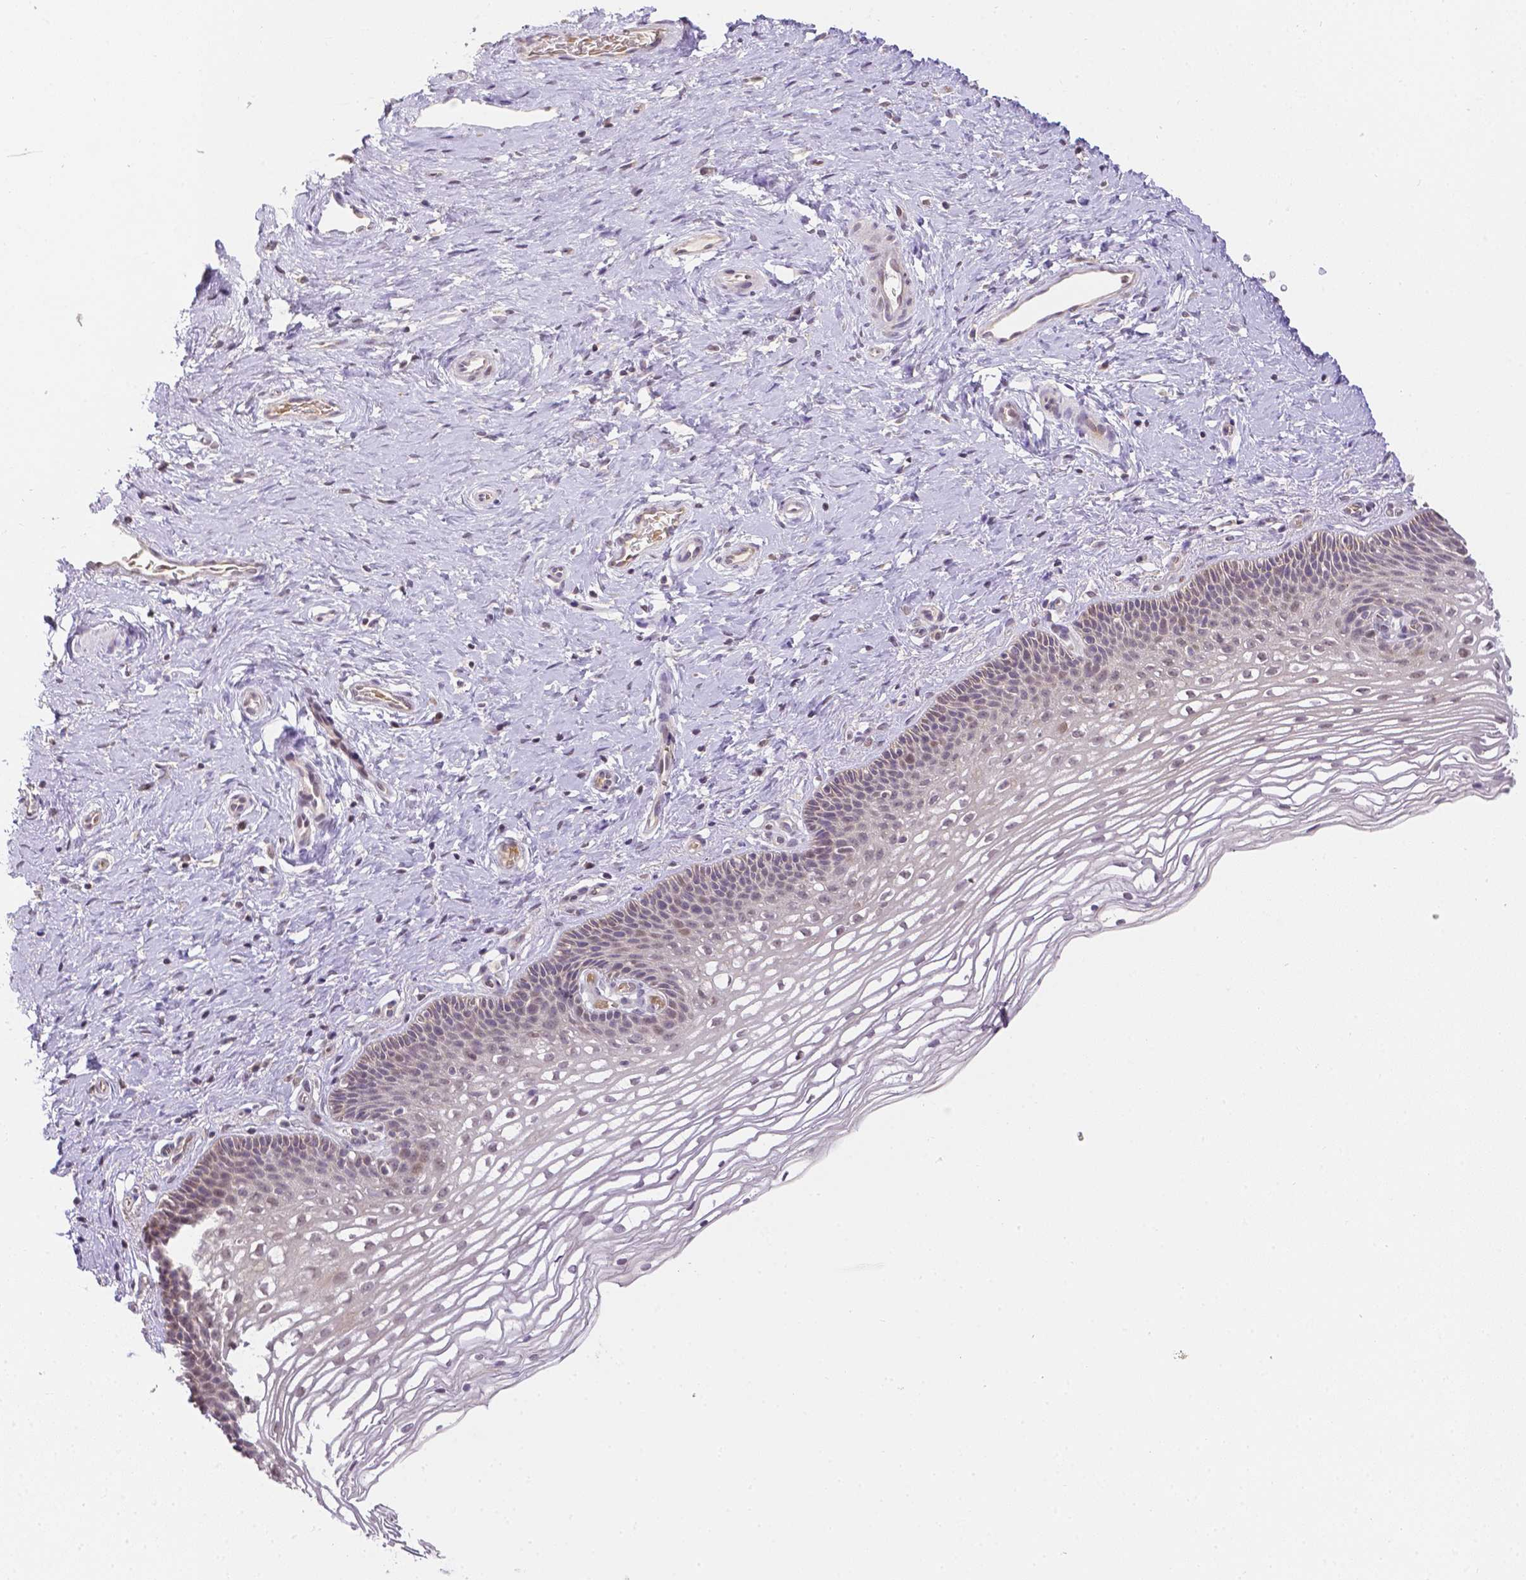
{"staining": {"intensity": "weak", "quantity": "<25%", "location": "cytoplasmic/membranous"}, "tissue": "cervix", "cell_type": "Glandular cells", "image_type": "normal", "snomed": [{"axis": "morphology", "description": "Normal tissue, NOS"}, {"axis": "topography", "description": "Cervix"}], "caption": "DAB (3,3'-diaminobenzidine) immunohistochemical staining of benign cervix shows no significant positivity in glandular cells. The staining is performed using DAB brown chromogen with nuclei counter-stained in using hematoxylin.", "gene": "ZNF280B", "patient": {"sex": "female", "age": 34}}